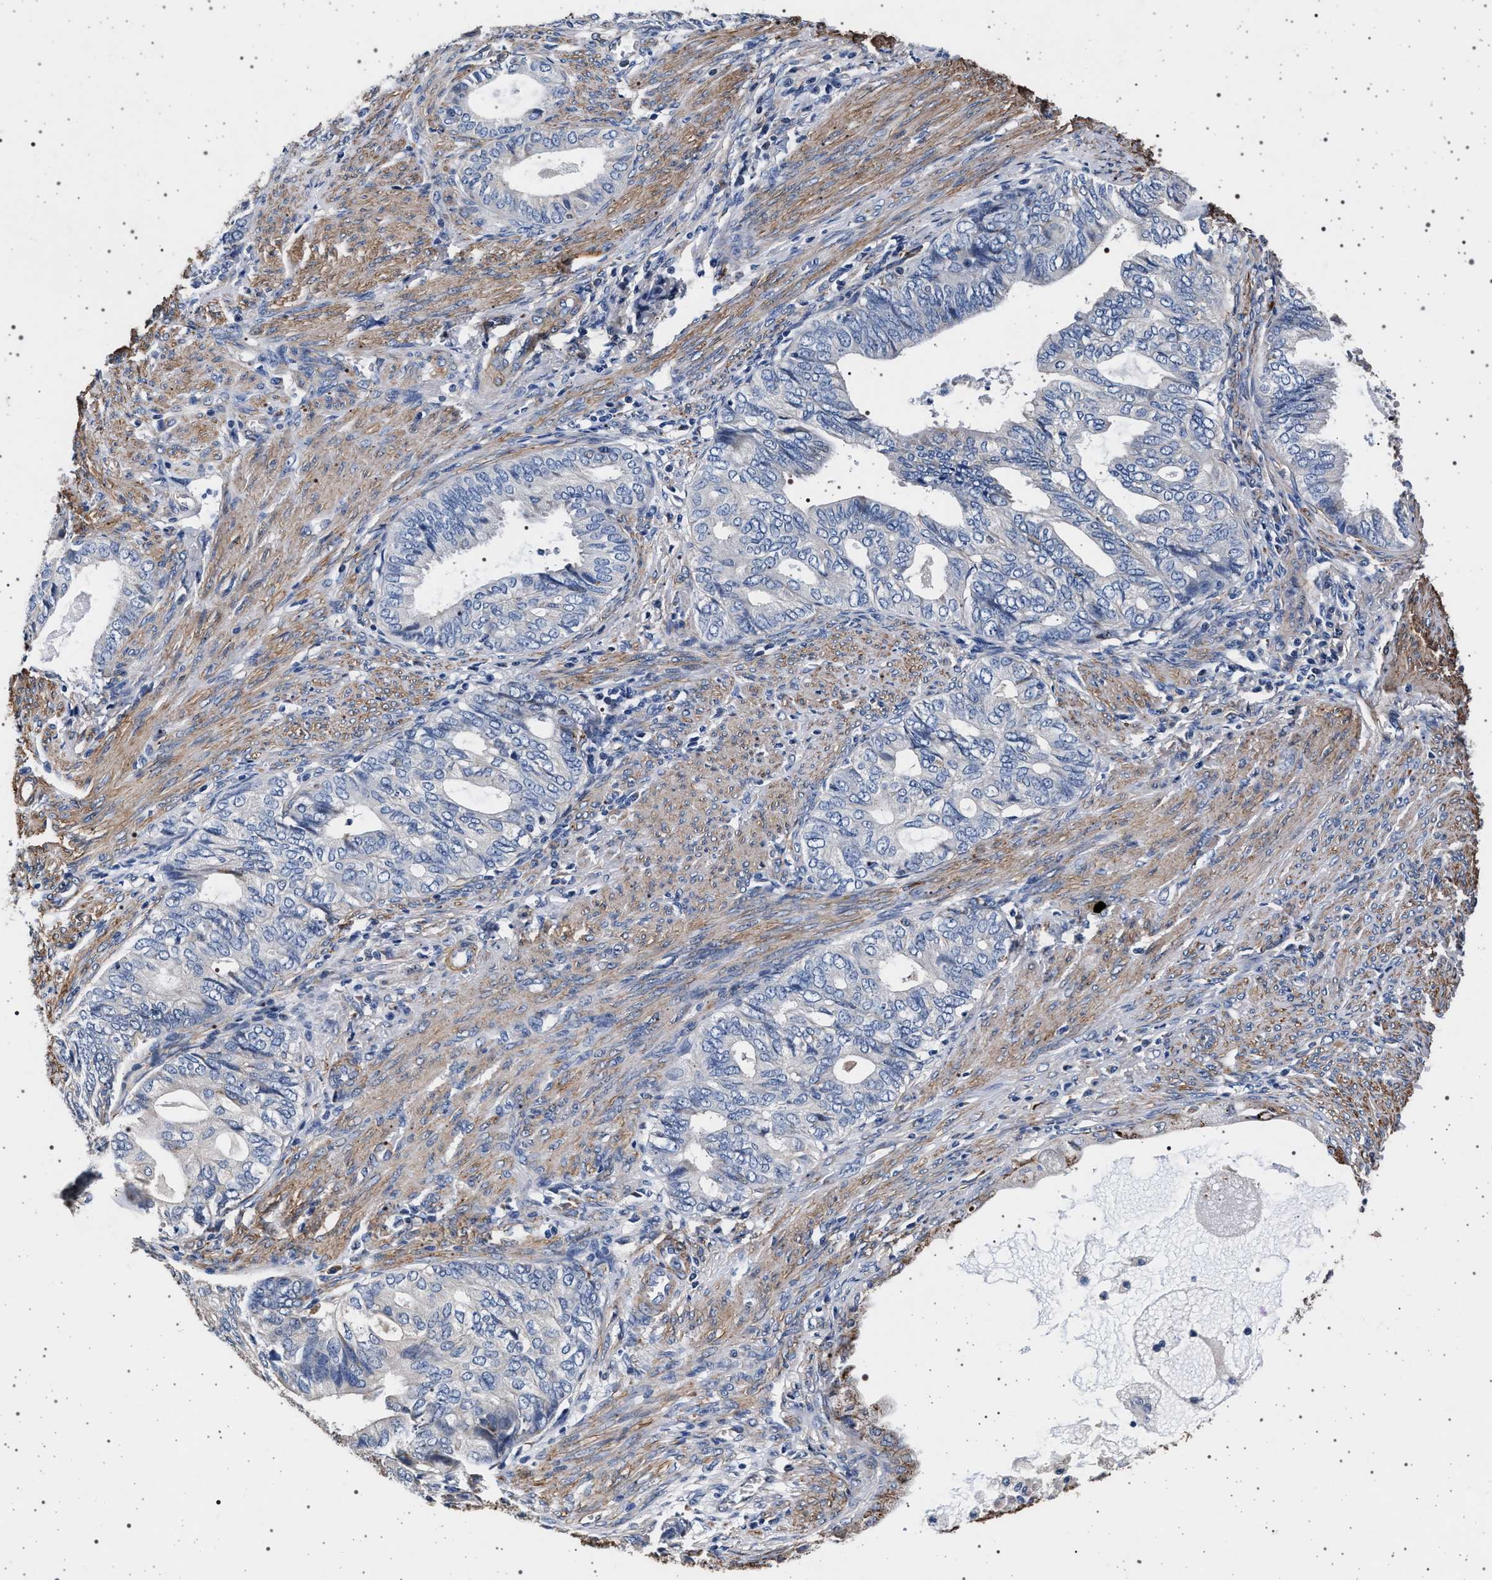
{"staining": {"intensity": "negative", "quantity": "none", "location": "none"}, "tissue": "endometrial cancer", "cell_type": "Tumor cells", "image_type": "cancer", "snomed": [{"axis": "morphology", "description": "Adenocarcinoma, NOS"}, {"axis": "topography", "description": "Endometrium"}], "caption": "An image of endometrial adenocarcinoma stained for a protein demonstrates no brown staining in tumor cells.", "gene": "KCNK6", "patient": {"sex": "female", "age": 86}}